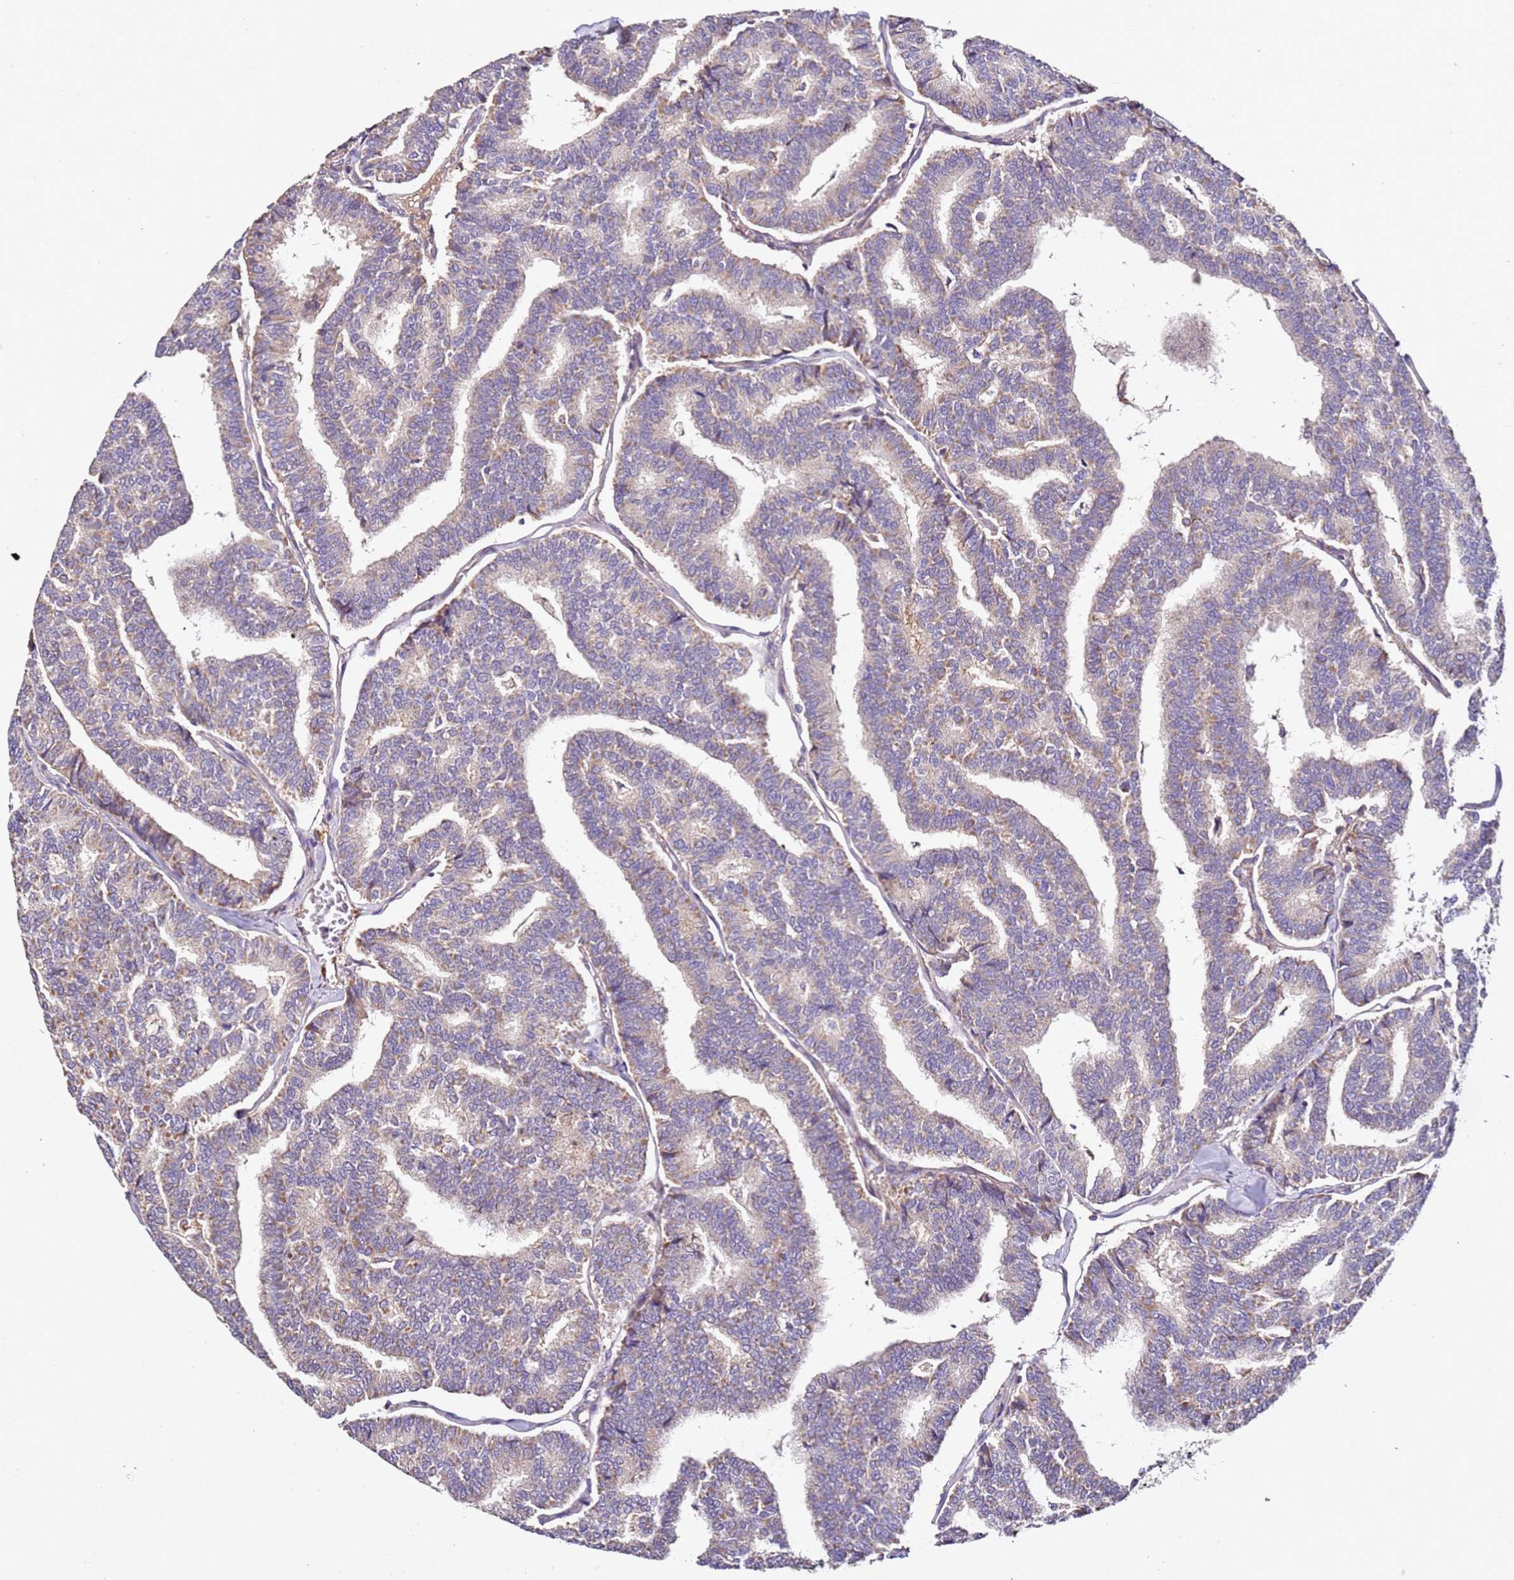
{"staining": {"intensity": "weak", "quantity": "<25%", "location": "cytoplasmic/membranous"}, "tissue": "thyroid cancer", "cell_type": "Tumor cells", "image_type": "cancer", "snomed": [{"axis": "morphology", "description": "Papillary adenocarcinoma, NOS"}, {"axis": "topography", "description": "Thyroid gland"}], "caption": "A photomicrograph of human papillary adenocarcinoma (thyroid) is negative for staining in tumor cells.", "gene": "OR2B11", "patient": {"sex": "female", "age": 35}}